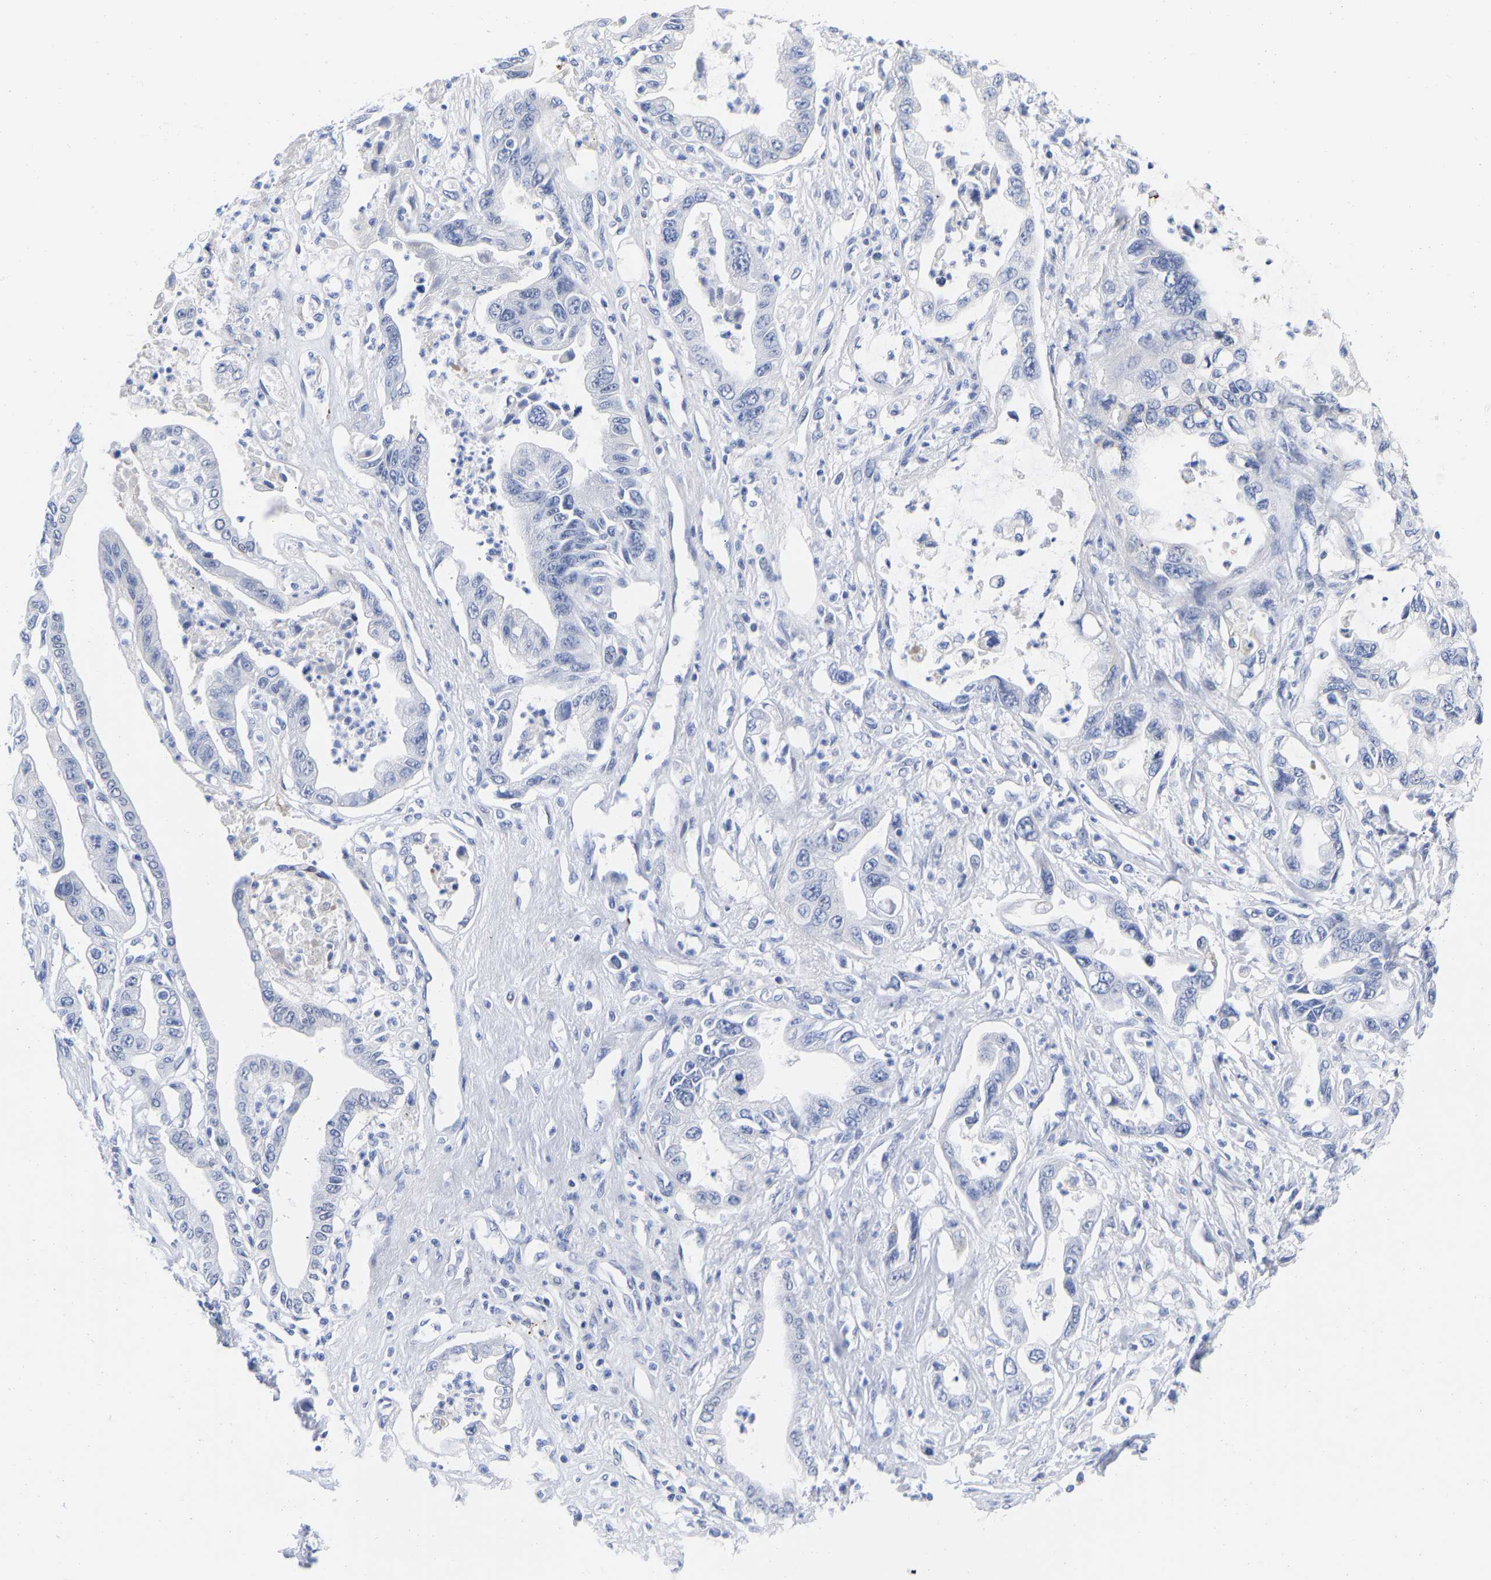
{"staining": {"intensity": "negative", "quantity": "none", "location": "none"}, "tissue": "pancreatic cancer", "cell_type": "Tumor cells", "image_type": "cancer", "snomed": [{"axis": "morphology", "description": "Adenocarcinoma, NOS"}, {"axis": "topography", "description": "Pancreas"}], "caption": "Tumor cells are negative for brown protein staining in pancreatic cancer. Nuclei are stained in blue.", "gene": "GPA33", "patient": {"sex": "male", "age": 56}}